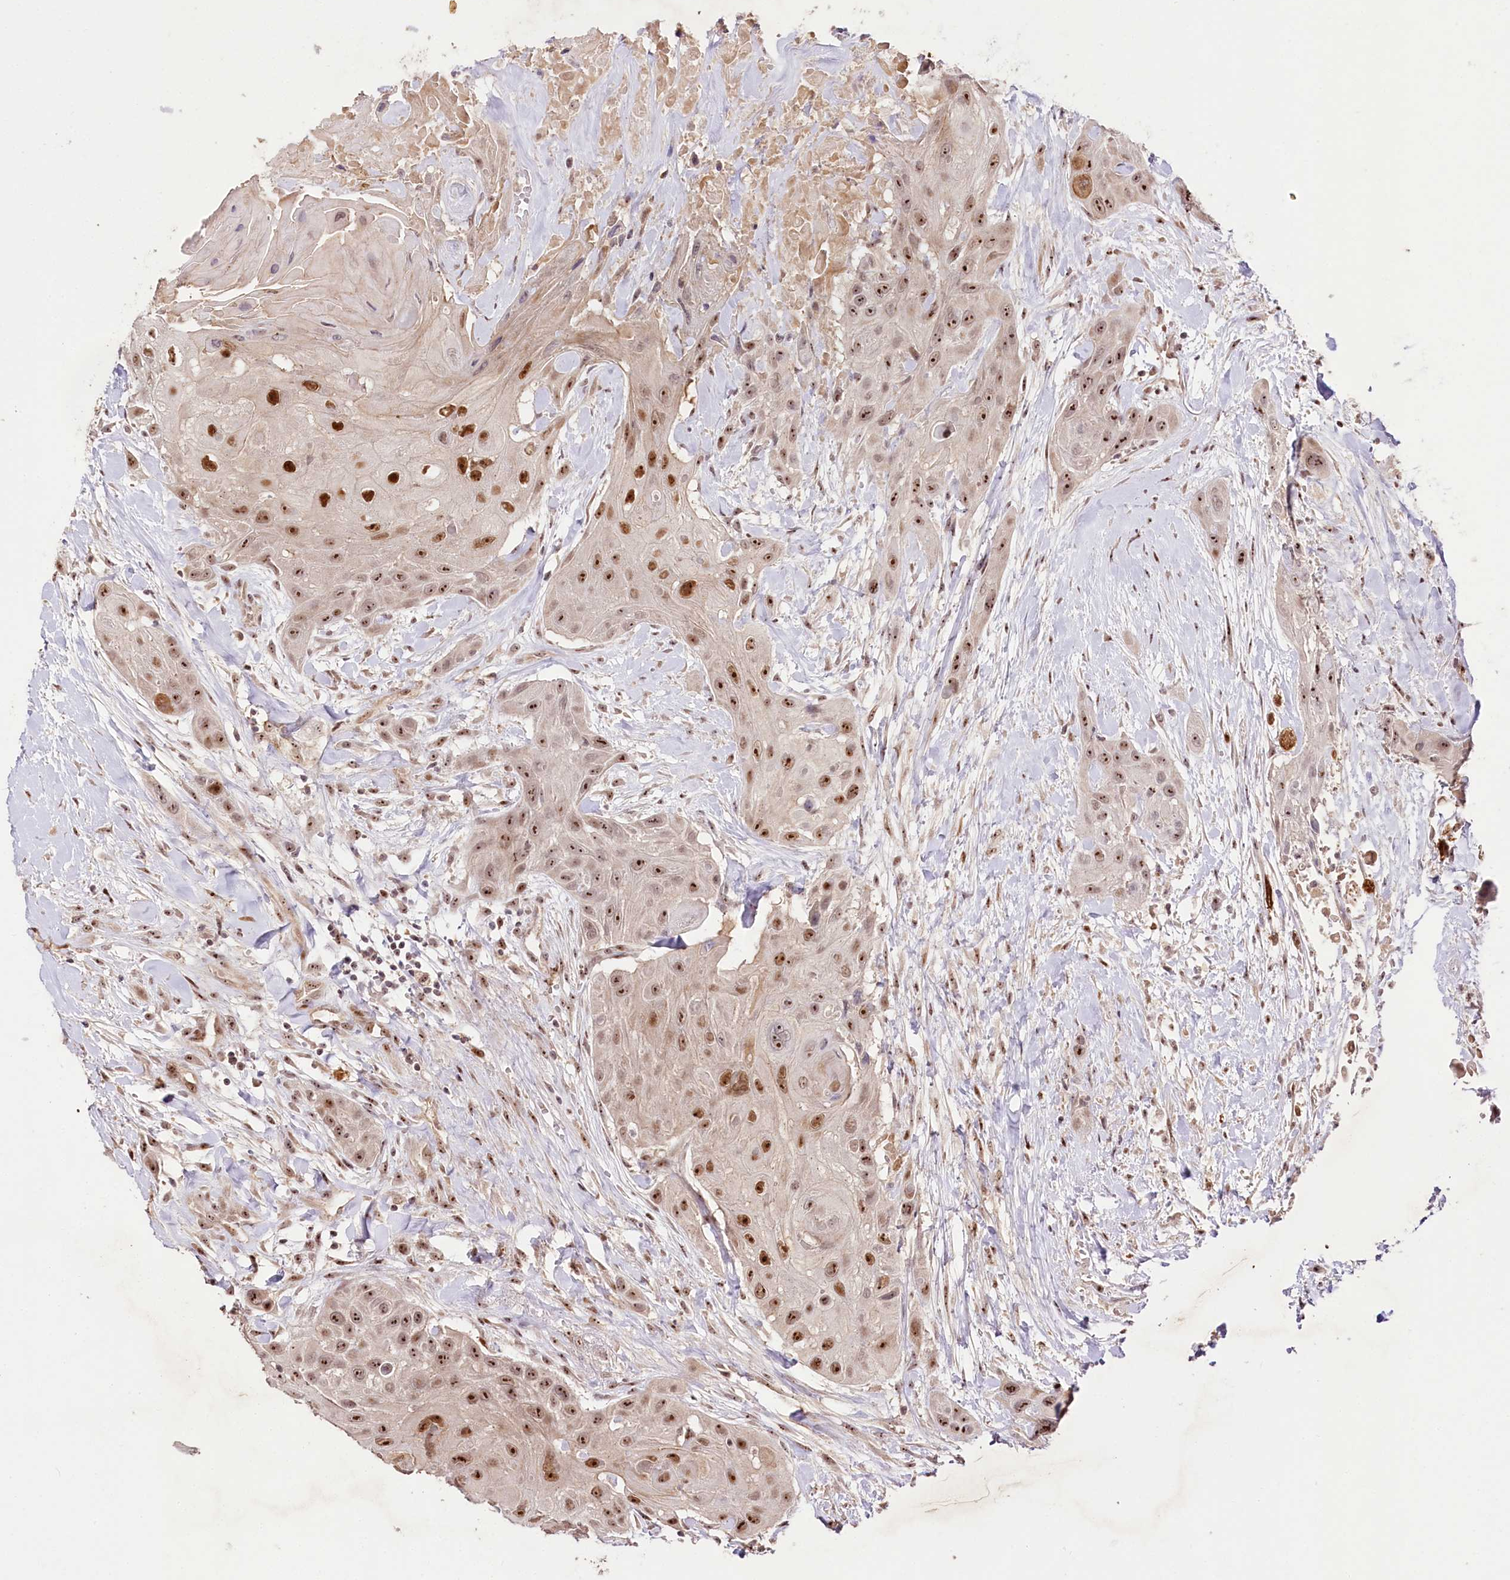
{"staining": {"intensity": "moderate", "quantity": ">75%", "location": "nuclear"}, "tissue": "head and neck cancer", "cell_type": "Tumor cells", "image_type": "cancer", "snomed": [{"axis": "morphology", "description": "Squamous cell carcinoma, NOS"}, {"axis": "topography", "description": "Head-Neck"}], "caption": "Head and neck squamous cell carcinoma was stained to show a protein in brown. There is medium levels of moderate nuclear positivity in approximately >75% of tumor cells.", "gene": "DMP1", "patient": {"sex": "male", "age": 81}}